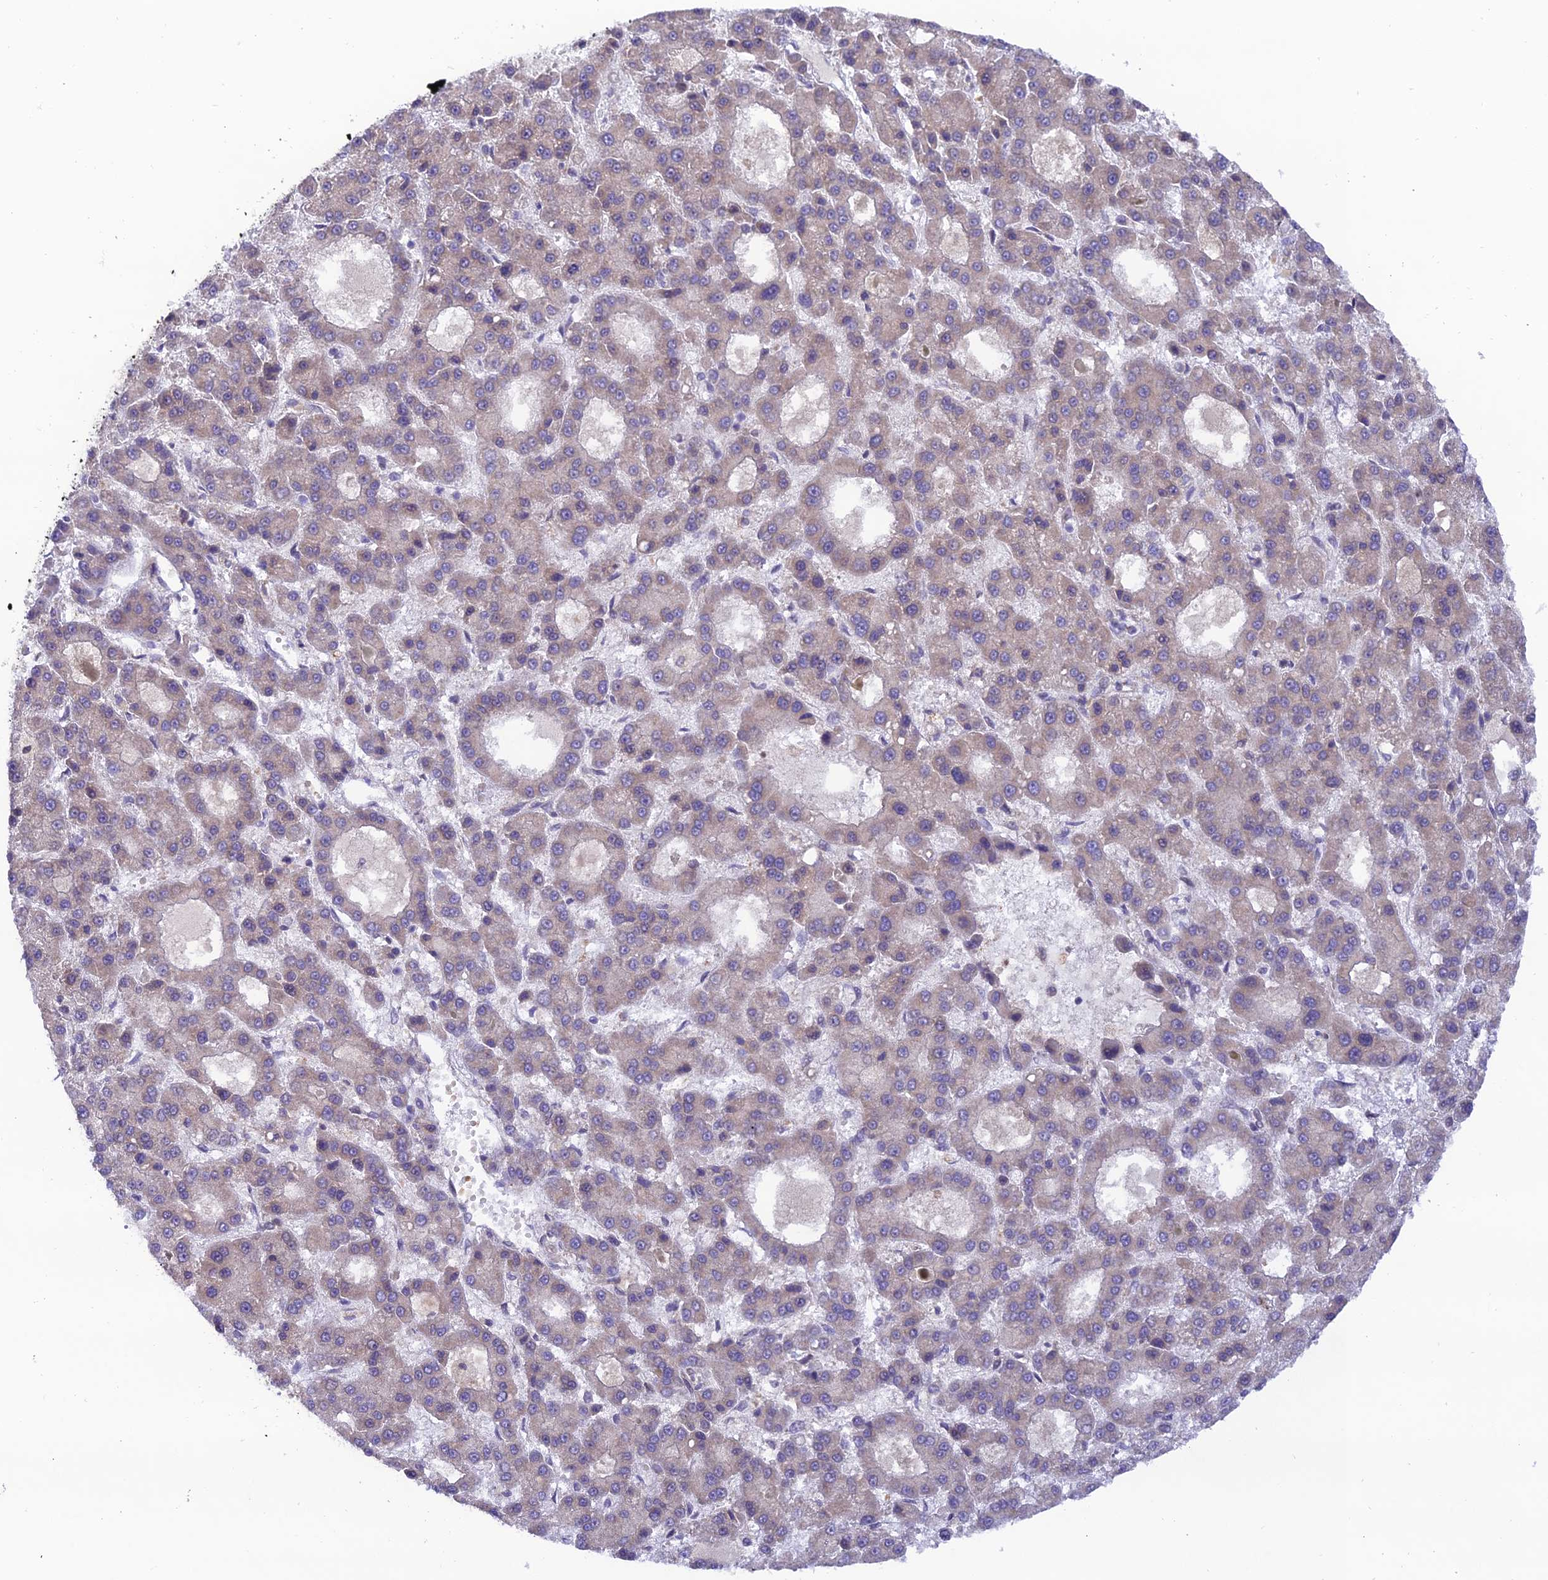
{"staining": {"intensity": "negative", "quantity": "none", "location": "none"}, "tissue": "liver cancer", "cell_type": "Tumor cells", "image_type": "cancer", "snomed": [{"axis": "morphology", "description": "Carcinoma, Hepatocellular, NOS"}, {"axis": "topography", "description": "Liver"}], "caption": "Immunohistochemistry (IHC) image of liver hepatocellular carcinoma stained for a protein (brown), which demonstrates no positivity in tumor cells.", "gene": "TRIM40", "patient": {"sex": "male", "age": 70}}